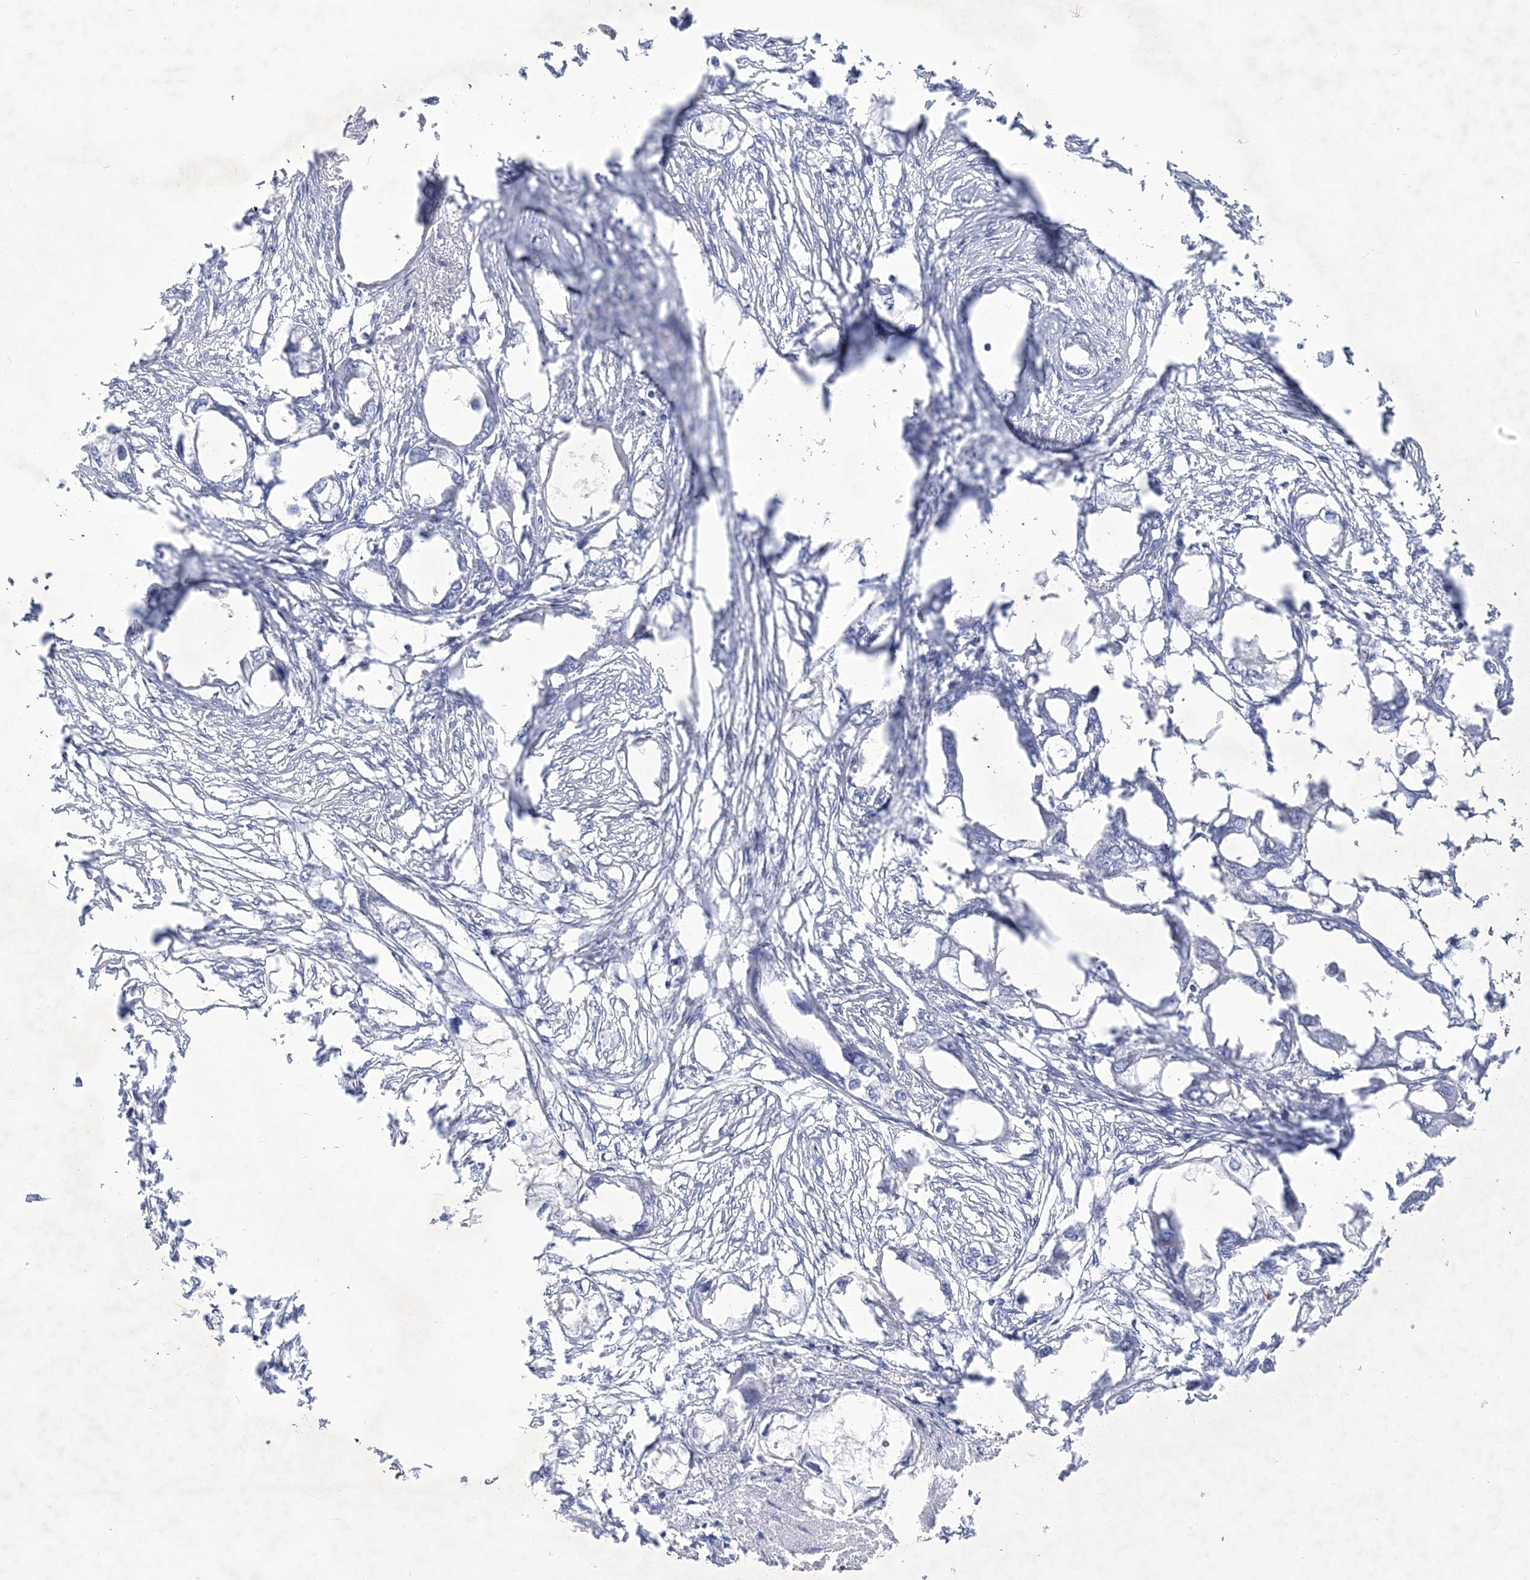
{"staining": {"intensity": "negative", "quantity": "none", "location": "none"}, "tissue": "endometrial cancer", "cell_type": "Tumor cells", "image_type": "cancer", "snomed": [{"axis": "morphology", "description": "Adenocarcinoma, NOS"}, {"axis": "morphology", "description": "Adenocarcinoma, metastatic, NOS"}, {"axis": "topography", "description": "Adipose tissue"}, {"axis": "topography", "description": "Endometrium"}], "caption": "Immunohistochemistry (IHC) photomicrograph of neoplastic tissue: human endometrial cancer stained with DAB displays no significant protein expression in tumor cells.", "gene": "WDR74", "patient": {"sex": "female", "age": 67}}